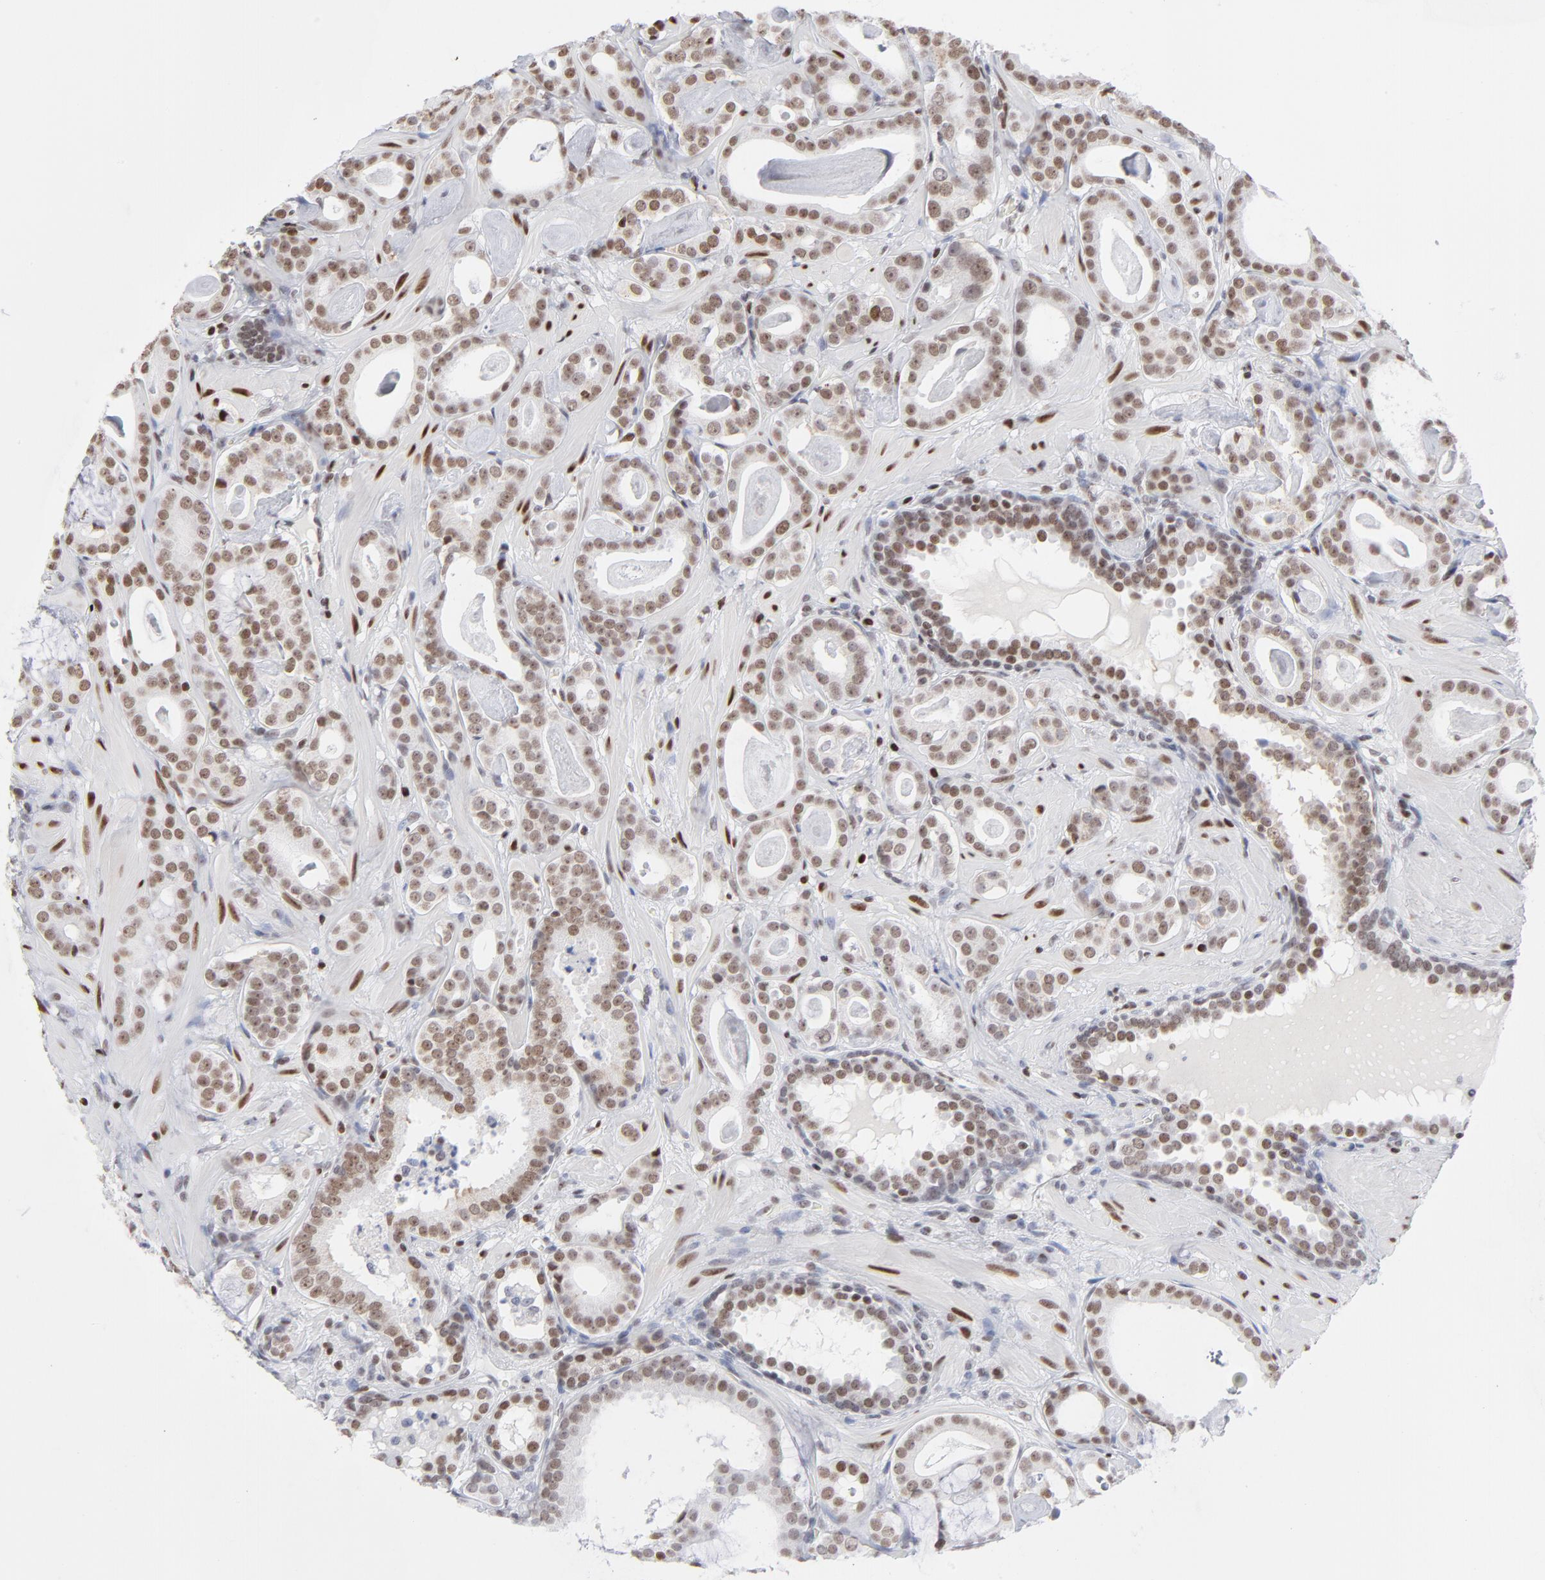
{"staining": {"intensity": "moderate", "quantity": "25%-75%", "location": "nuclear"}, "tissue": "prostate cancer", "cell_type": "Tumor cells", "image_type": "cancer", "snomed": [{"axis": "morphology", "description": "Adenocarcinoma, Low grade"}, {"axis": "topography", "description": "Prostate"}], "caption": "This histopathology image displays IHC staining of prostate cancer (low-grade adenocarcinoma), with medium moderate nuclear expression in about 25%-75% of tumor cells.", "gene": "PARP1", "patient": {"sex": "male", "age": 57}}